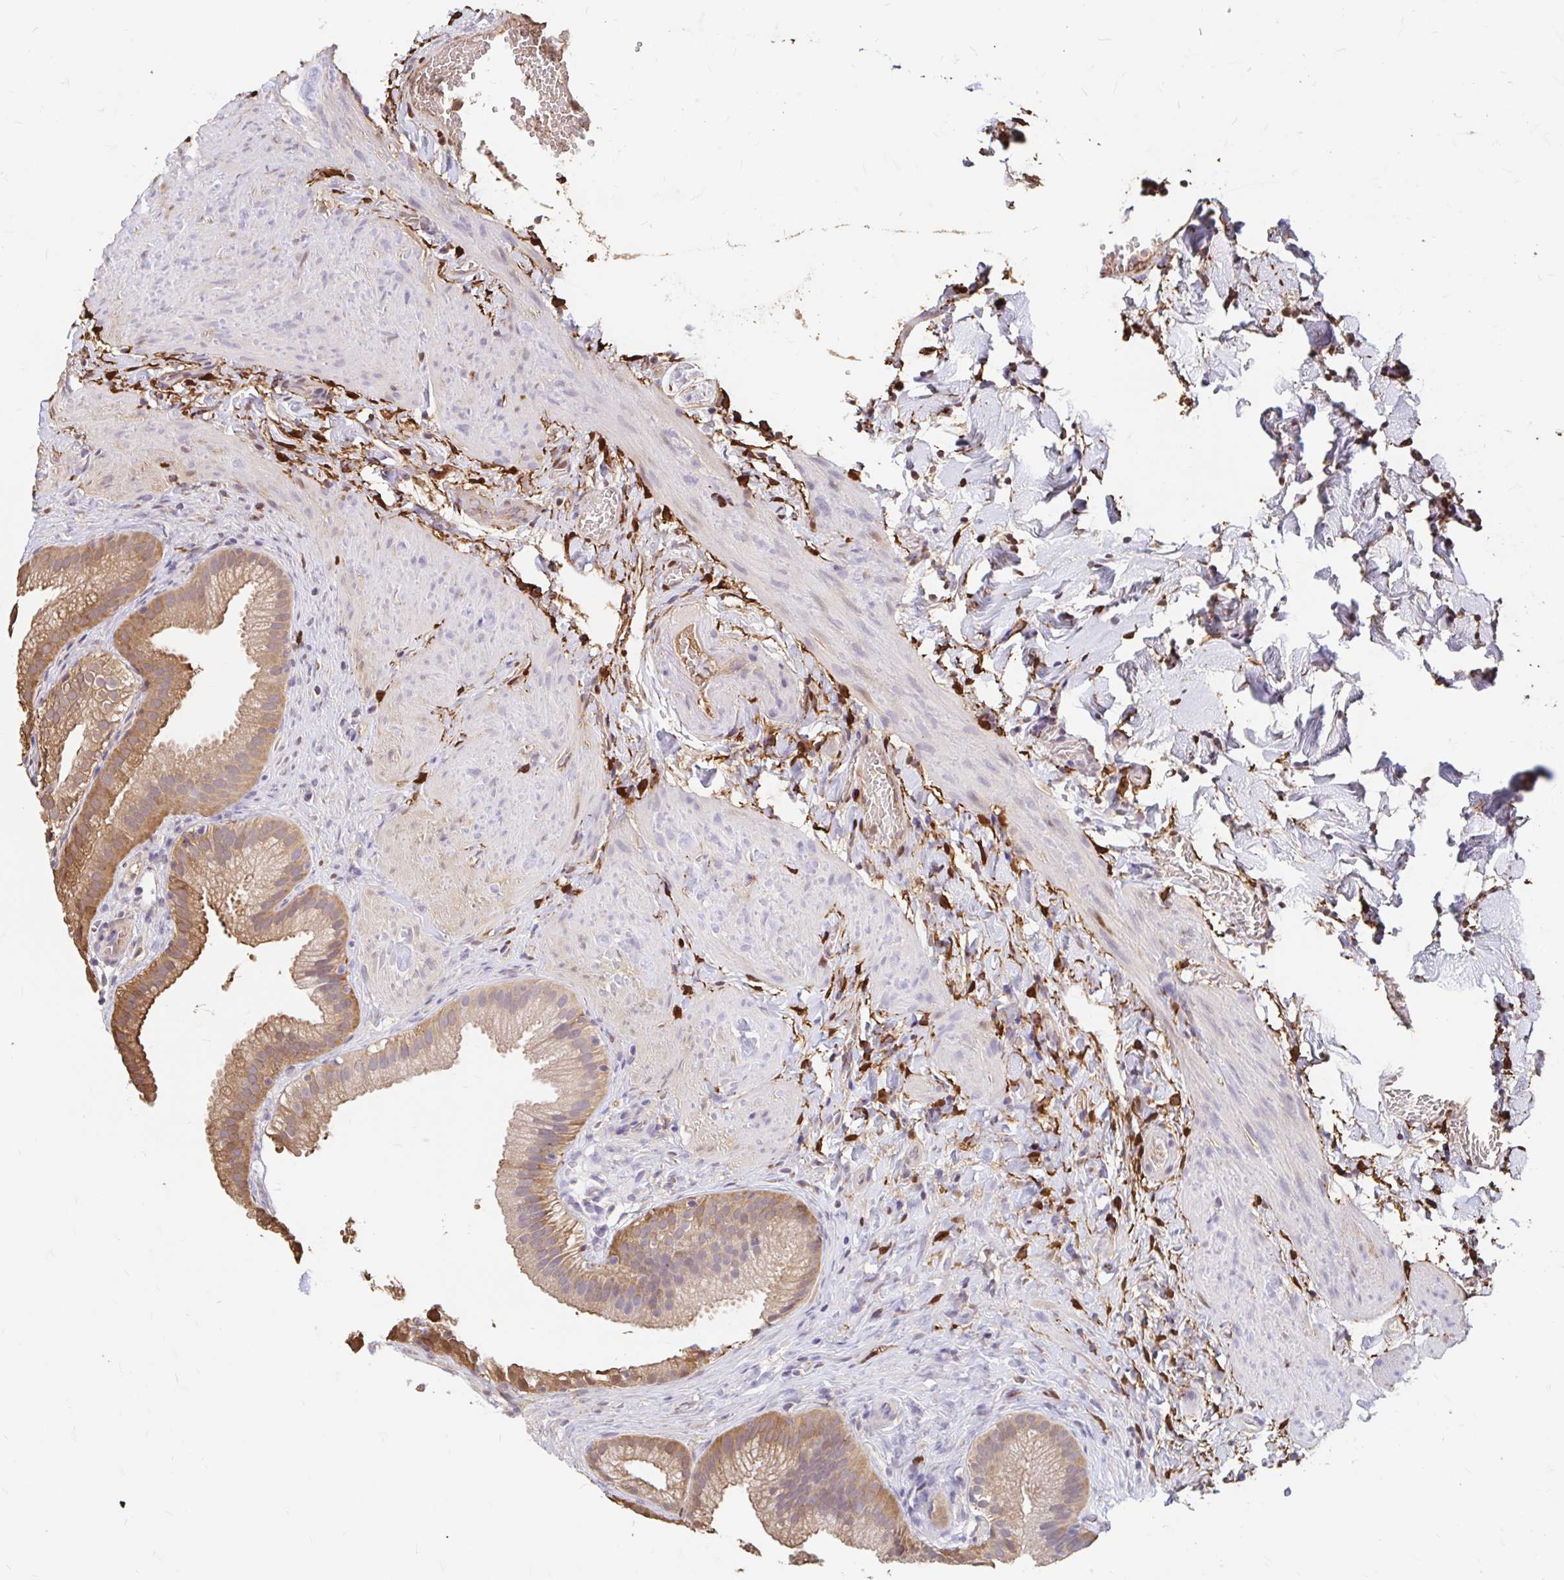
{"staining": {"intensity": "moderate", "quantity": ">75%", "location": "cytoplasmic/membranous"}, "tissue": "gallbladder", "cell_type": "Glandular cells", "image_type": "normal", "snomed": [{"axis": "morphology", "description": "Normal tissue, NOS"}, {"axis": "topography", "description": "Gallbladder"}], "caption": "Immunohistochemical staining of benign gallbladder demonstrates medium levels of moderate cytoplasmic/membranous positivity in approximately >75% of glandular cells.", "gene": "ADH1A", "patient": {"sex": "female", "age": 63}}